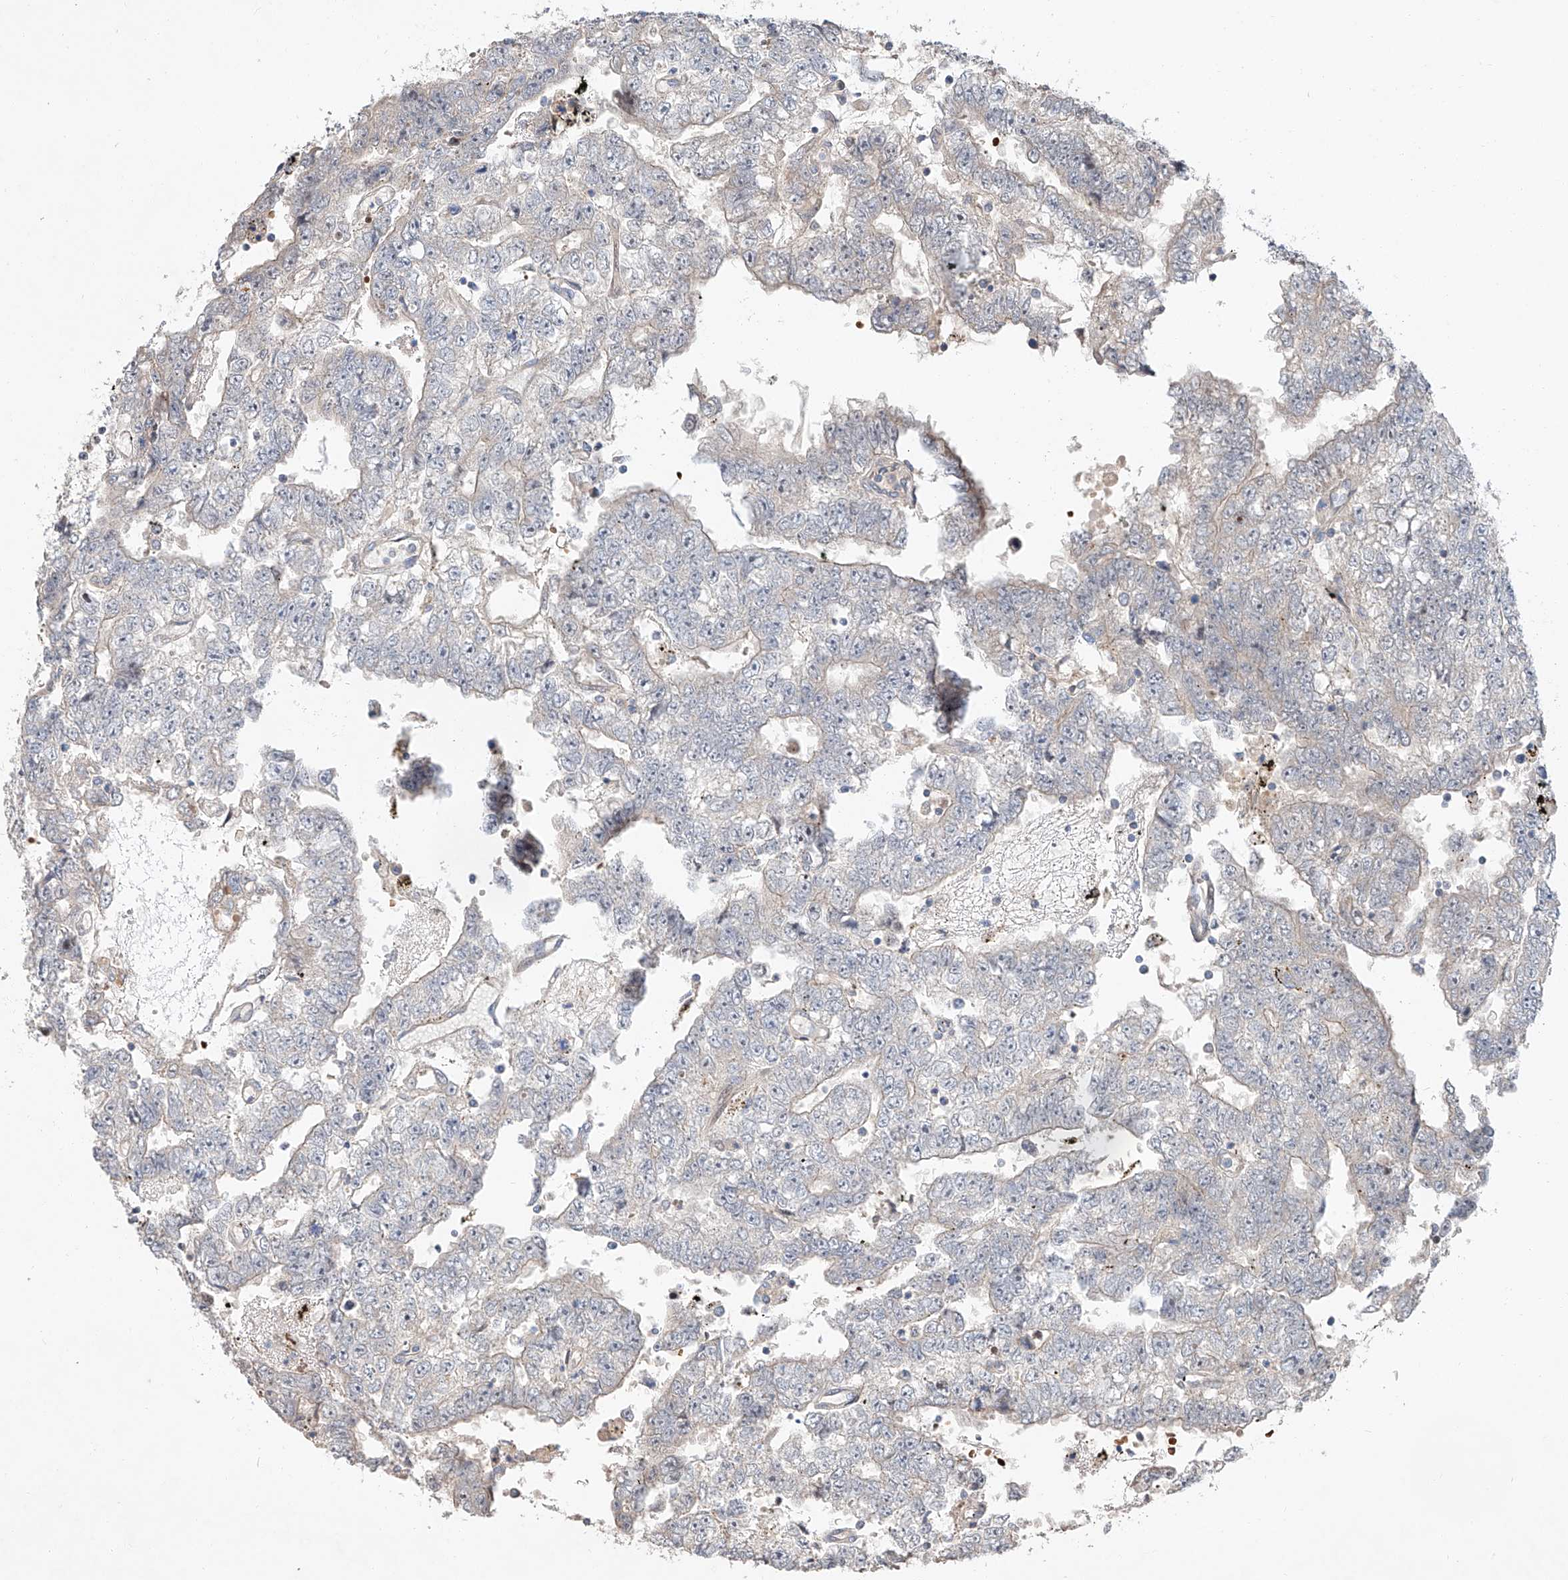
{"staining": {"intensity": "negative", "quantity": "none", "location": "none"}, "tissue": "testis cancer", "cell_type": "Tumor cells", "image_type": "cancer", "snomed": [{"axis": "morphology", "description": "Carcinoma, Embryonal, NOS"}, {"axis": "topography", "description": "Testis"}], "caption": "Immunohistochemical staining of testis embryonal carcinoma reveals no significant staining in tumor cells.", "gene": "USF3", "patient": {"sex": "male", "age": 25}}